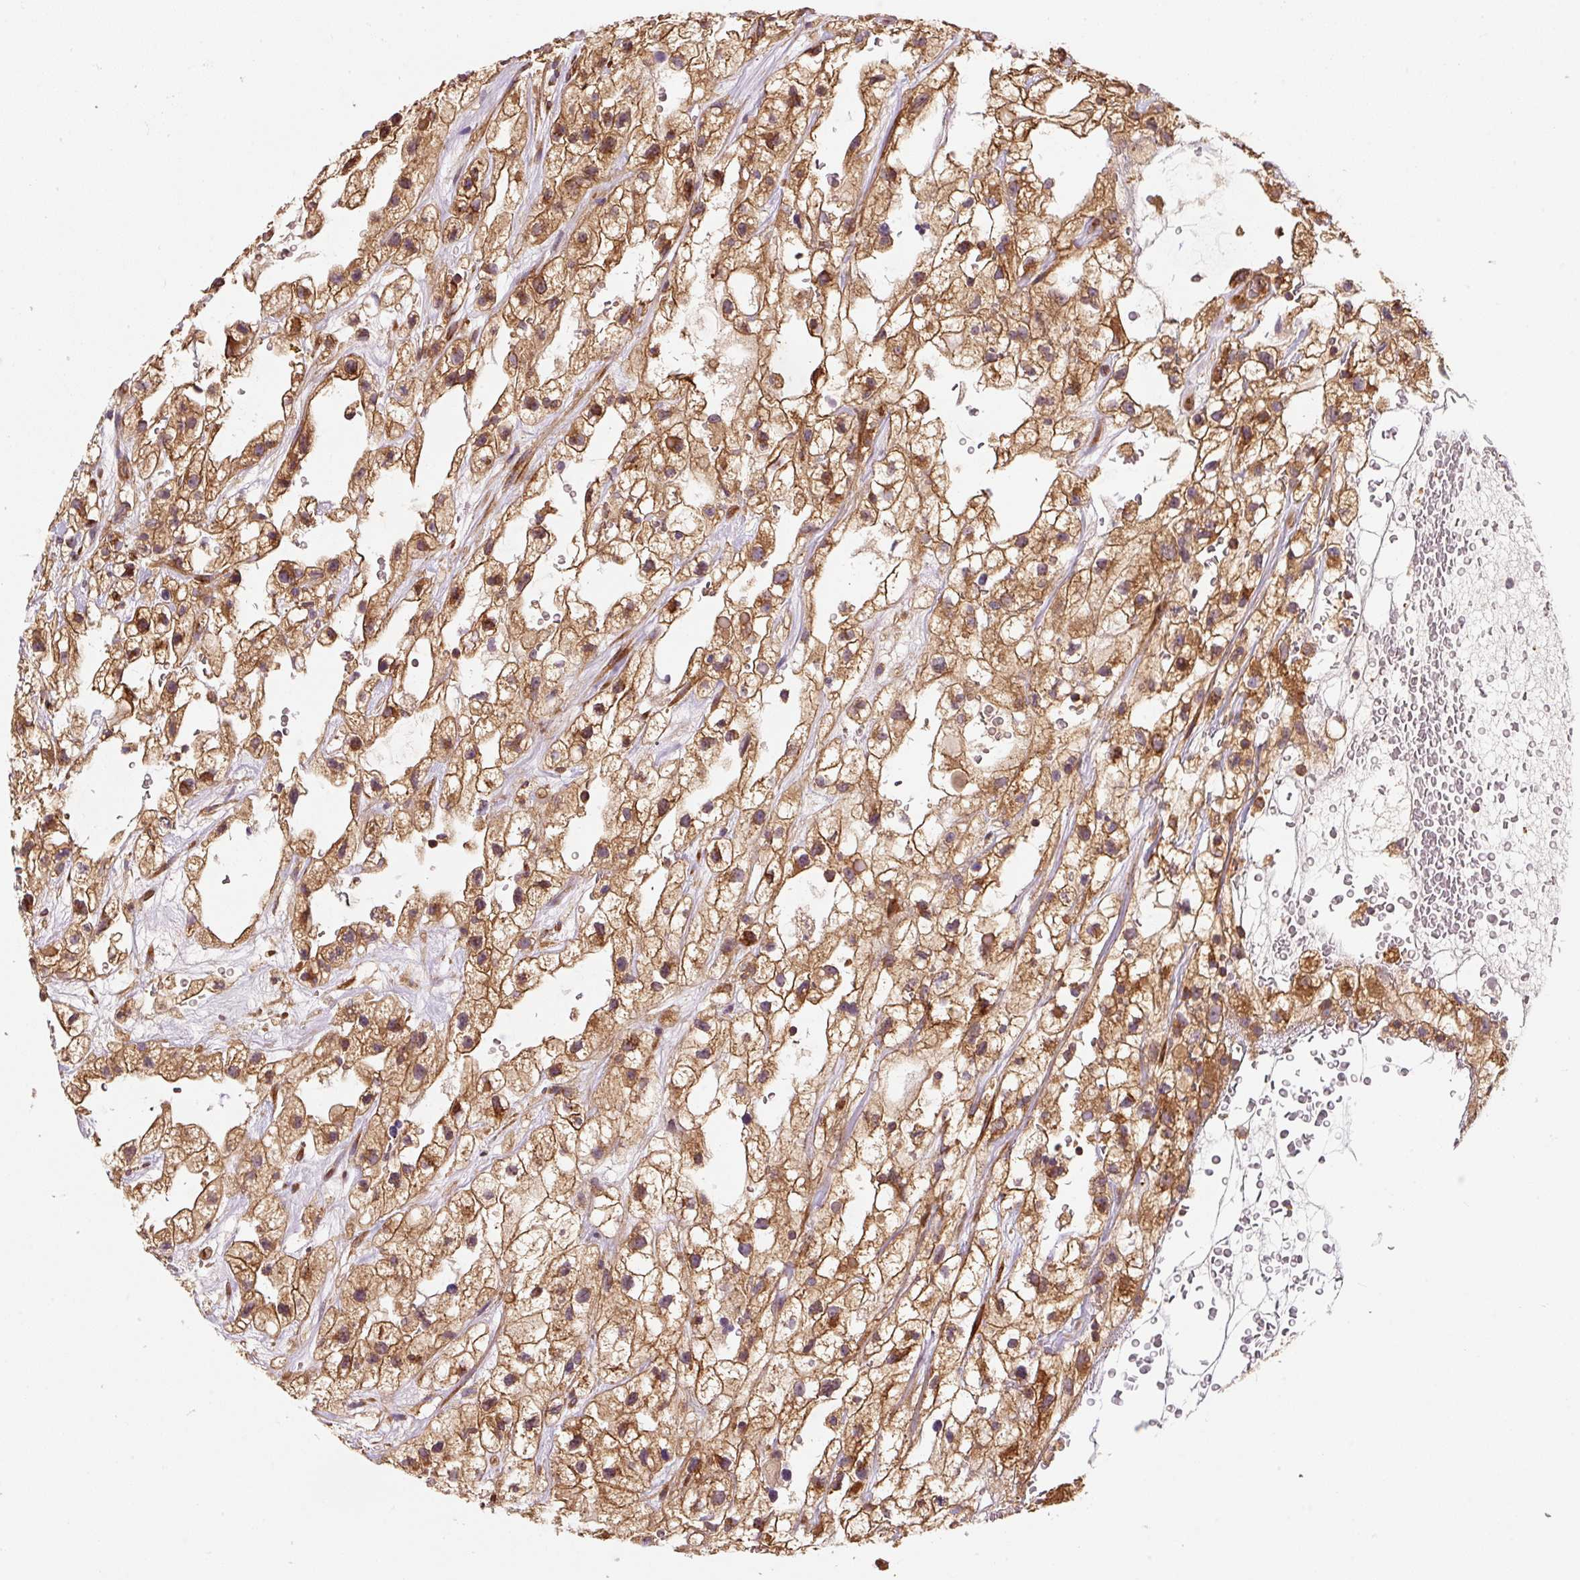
{"staining": {"intensity": "strong", "quantity": ">75%", "location": "cytoplasmic/membranous"}, "tissue": "renal cancer", "cell_type": "Tumor cells", "image_type": "cancer", "snomed": [{"axis": "morphology", "description": "Adenocarcinoma, NOS"}, {"axis": "topography", "description": "Kidney"}], "caption": "Human adenocarcinoma (renal) stained with a brown dye exhibits strong cytoplasmic/membranous positive positivity in about >75% of tumor cells.", "gene": "EIF2S2", "patient": {"sex": "male", "age": 59}}